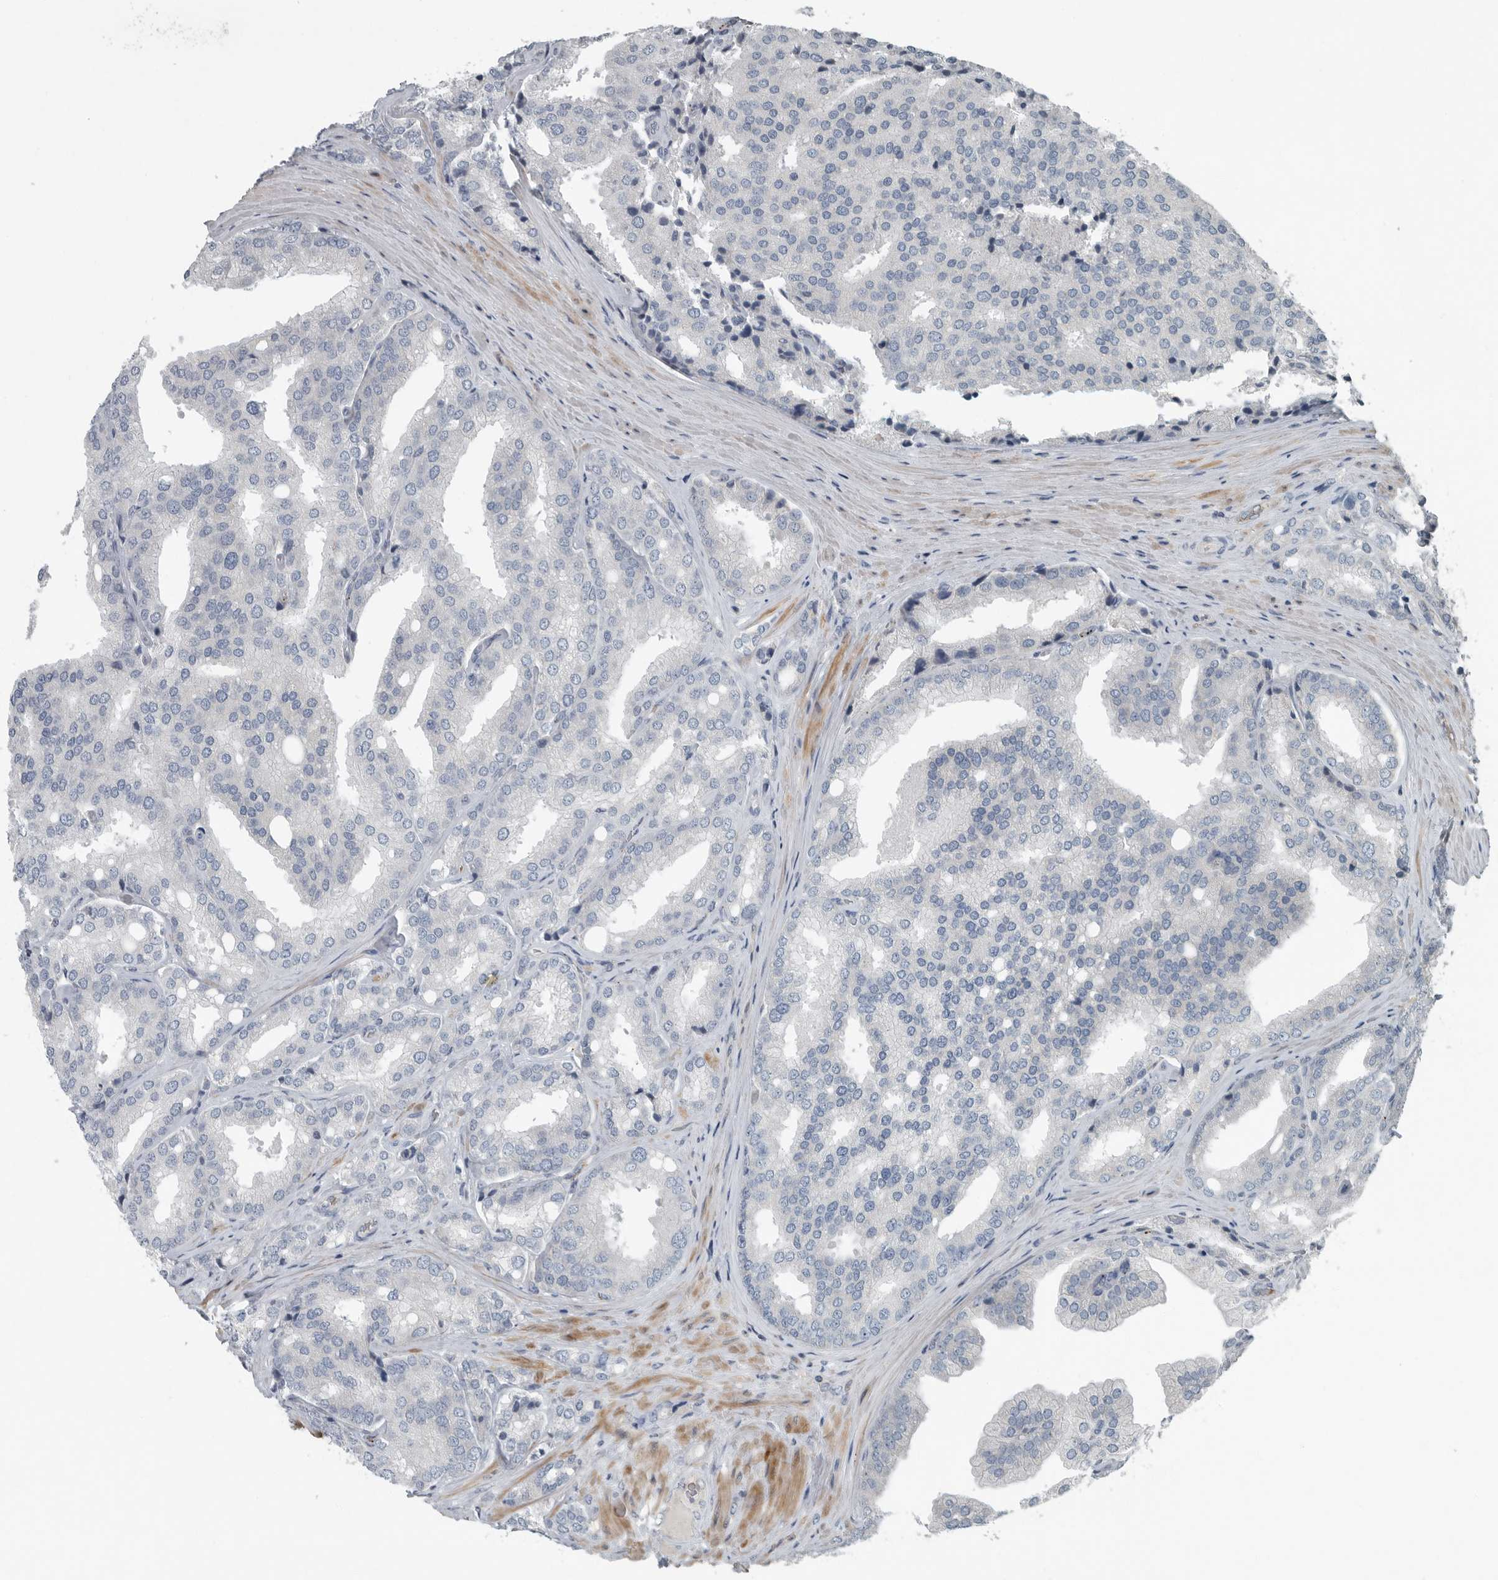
{"staining": {"intensity": "negative", "quantity": "none", "location": "none"}, "tissue": "prostate cancer", "cell_type": "Tumor cells", "image_type": "cancer", "snomed": [{"axis": "morphology", "description": "Adenocarcinoma, High grade"}, {"axis": "topography", "description": "Prostate"}], "caption": "A high-resolution histopathology image shows immunohistochemistry (IHC) staining of prostate high-grade adenocarcinoma, which demonstrates no significant staining in tumor cells.", "gene": "MPP3", "patient": {"sex": "male", "age": 50}}